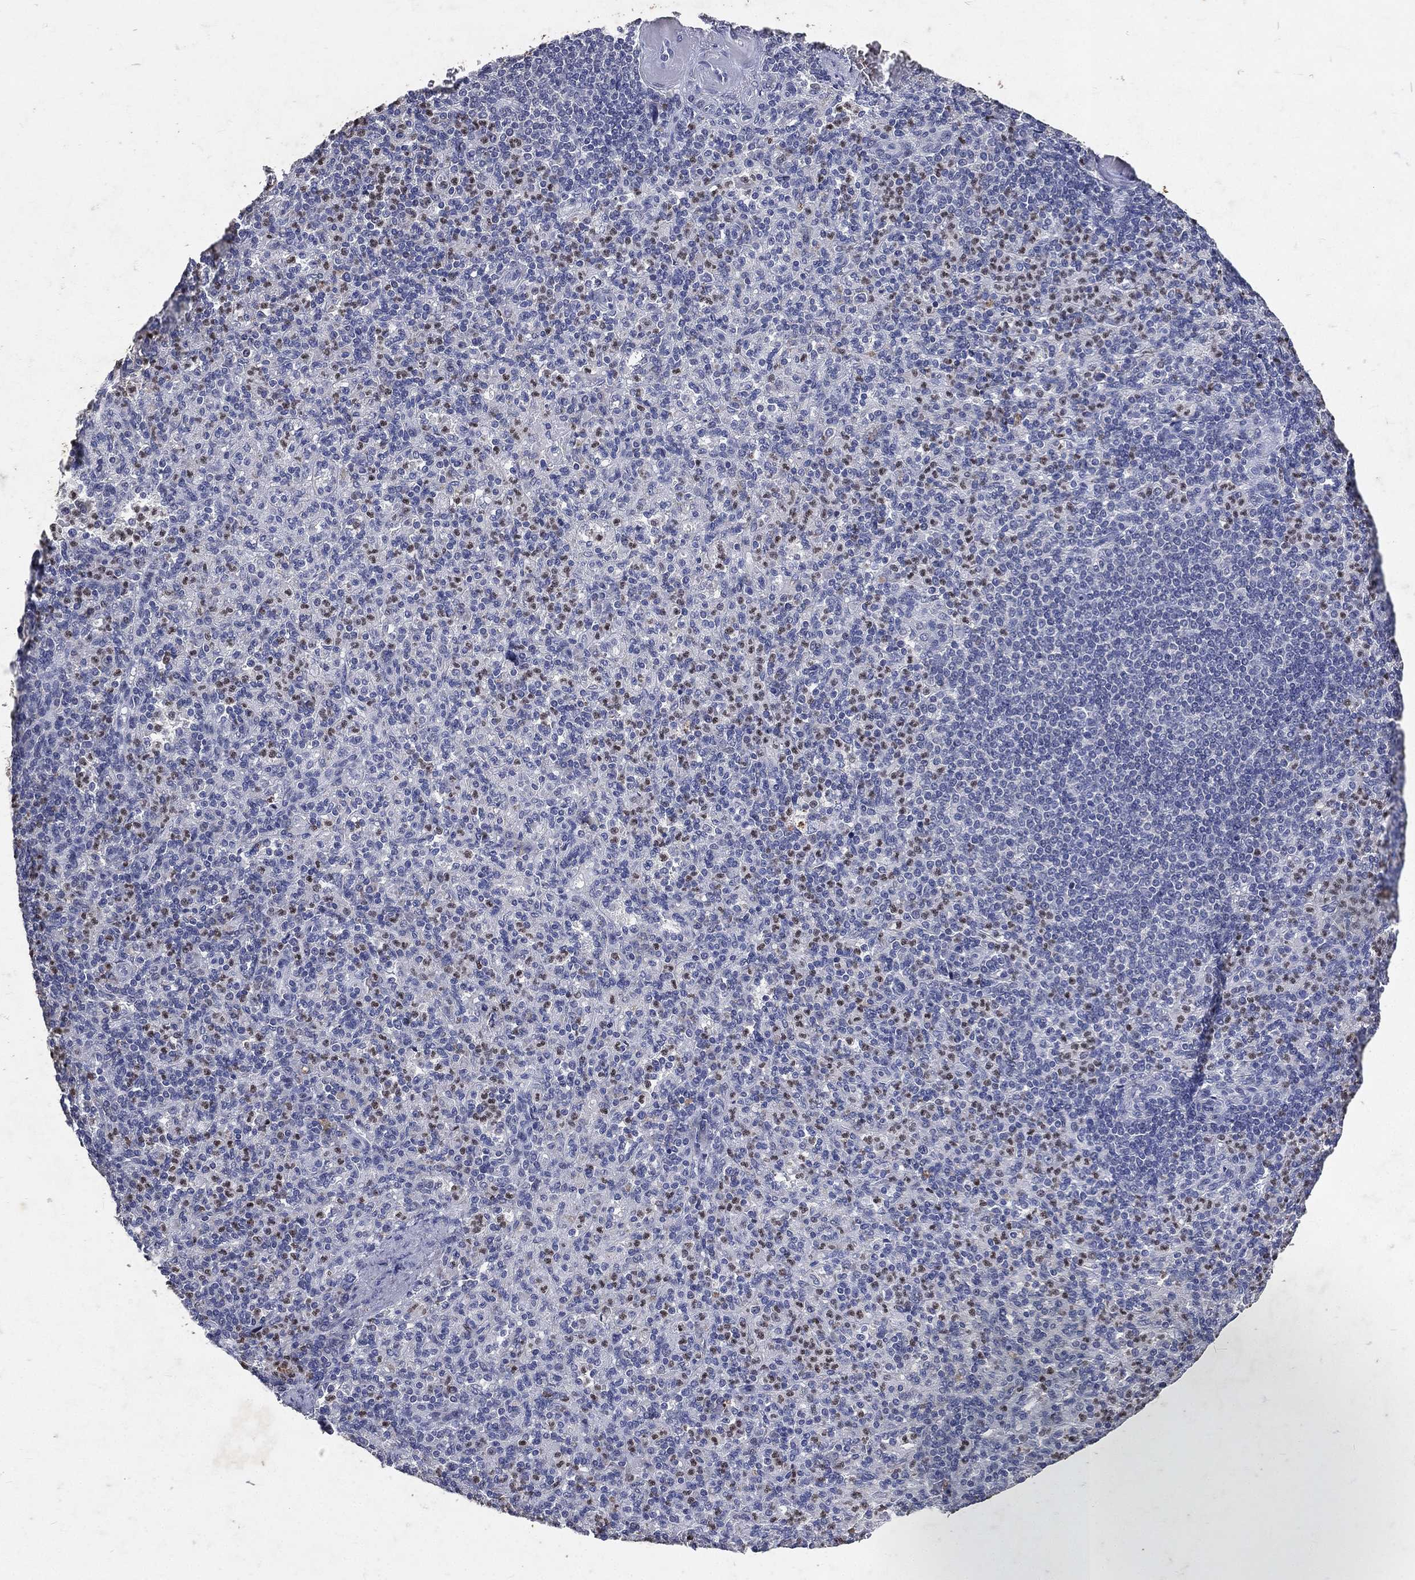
{"staining": {"intensity": "negative", "quantity": "none", "location": "none"}, "tissue": "spleen", "cell_type": "Cells in red pulp", "image_type": "normal", "snomed": [{"axis": "morphology", "description": "Normal tissue, NOS"}, {"axis": "topography", "description": "Spleen"}], "caption": "Cells in red pulp are negative for protein expression in unremarkable human spleen. (DAB (3,3'-diaminobenzidine) immunohistochemistry, high magnification).", "gene": "SLC34A2", "patient": {"sex": "female", "age": 74}}